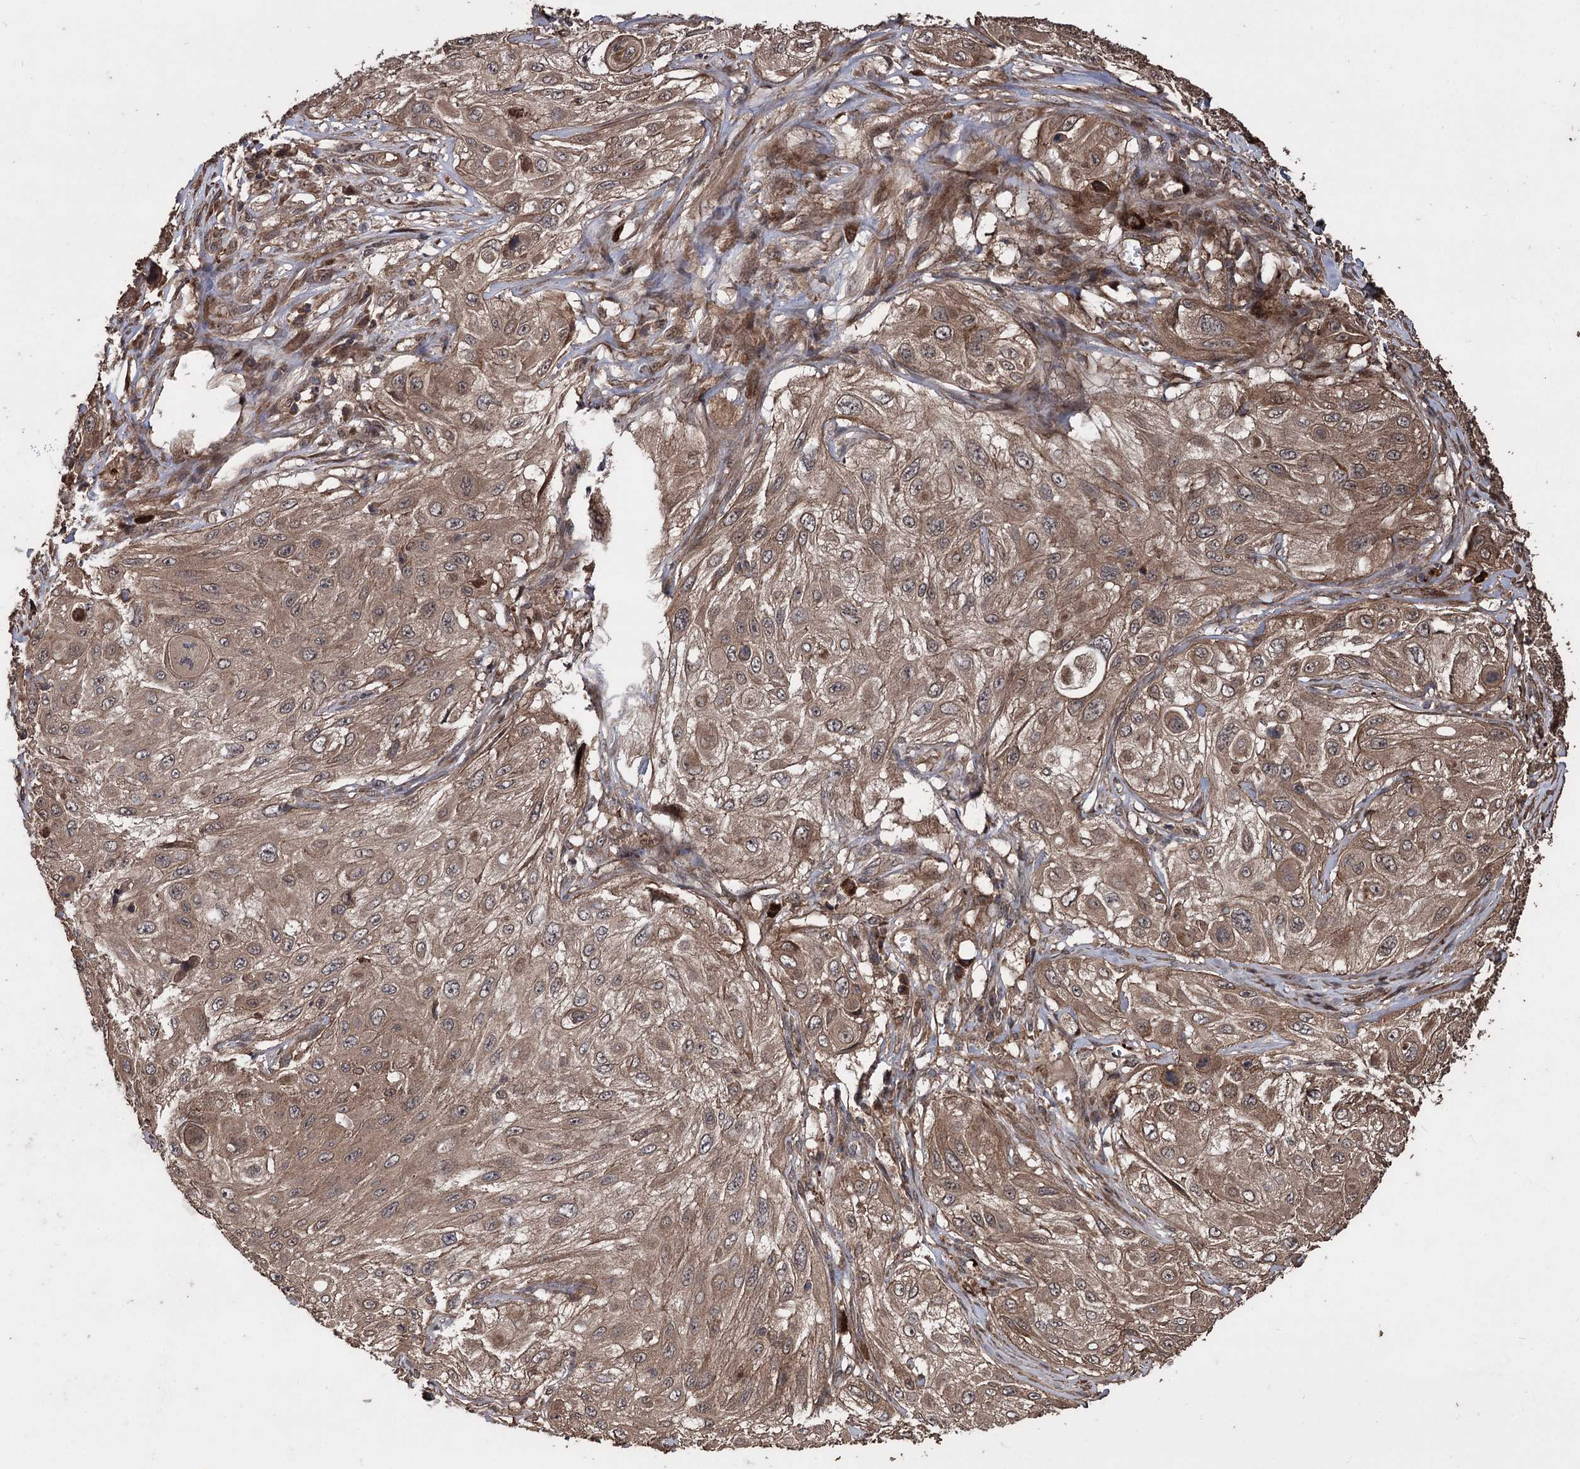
{"staining": {"intensity": "moderate", "quantity": ">75%", "location": "cytoplasmic/membranous"}, "tissue": "cervical cancer", "cell_type": "Tumor cells", "image_type": "cancer", "snomed": [{"axis": "morphology", "description": "Squamous cell carcinoma, NOS"}, {"axis": "topography", "description": "Cervix"}], "caption": "Approximately >75% of tumor cells in human squamous cell carcinoma (cervical) show moderate cytoplasmic/membranous protein positivity as visualized by brown immunohistochemical staining.", "gene": "RASSF3", "patient": {"sex": "female", "age": 42}}